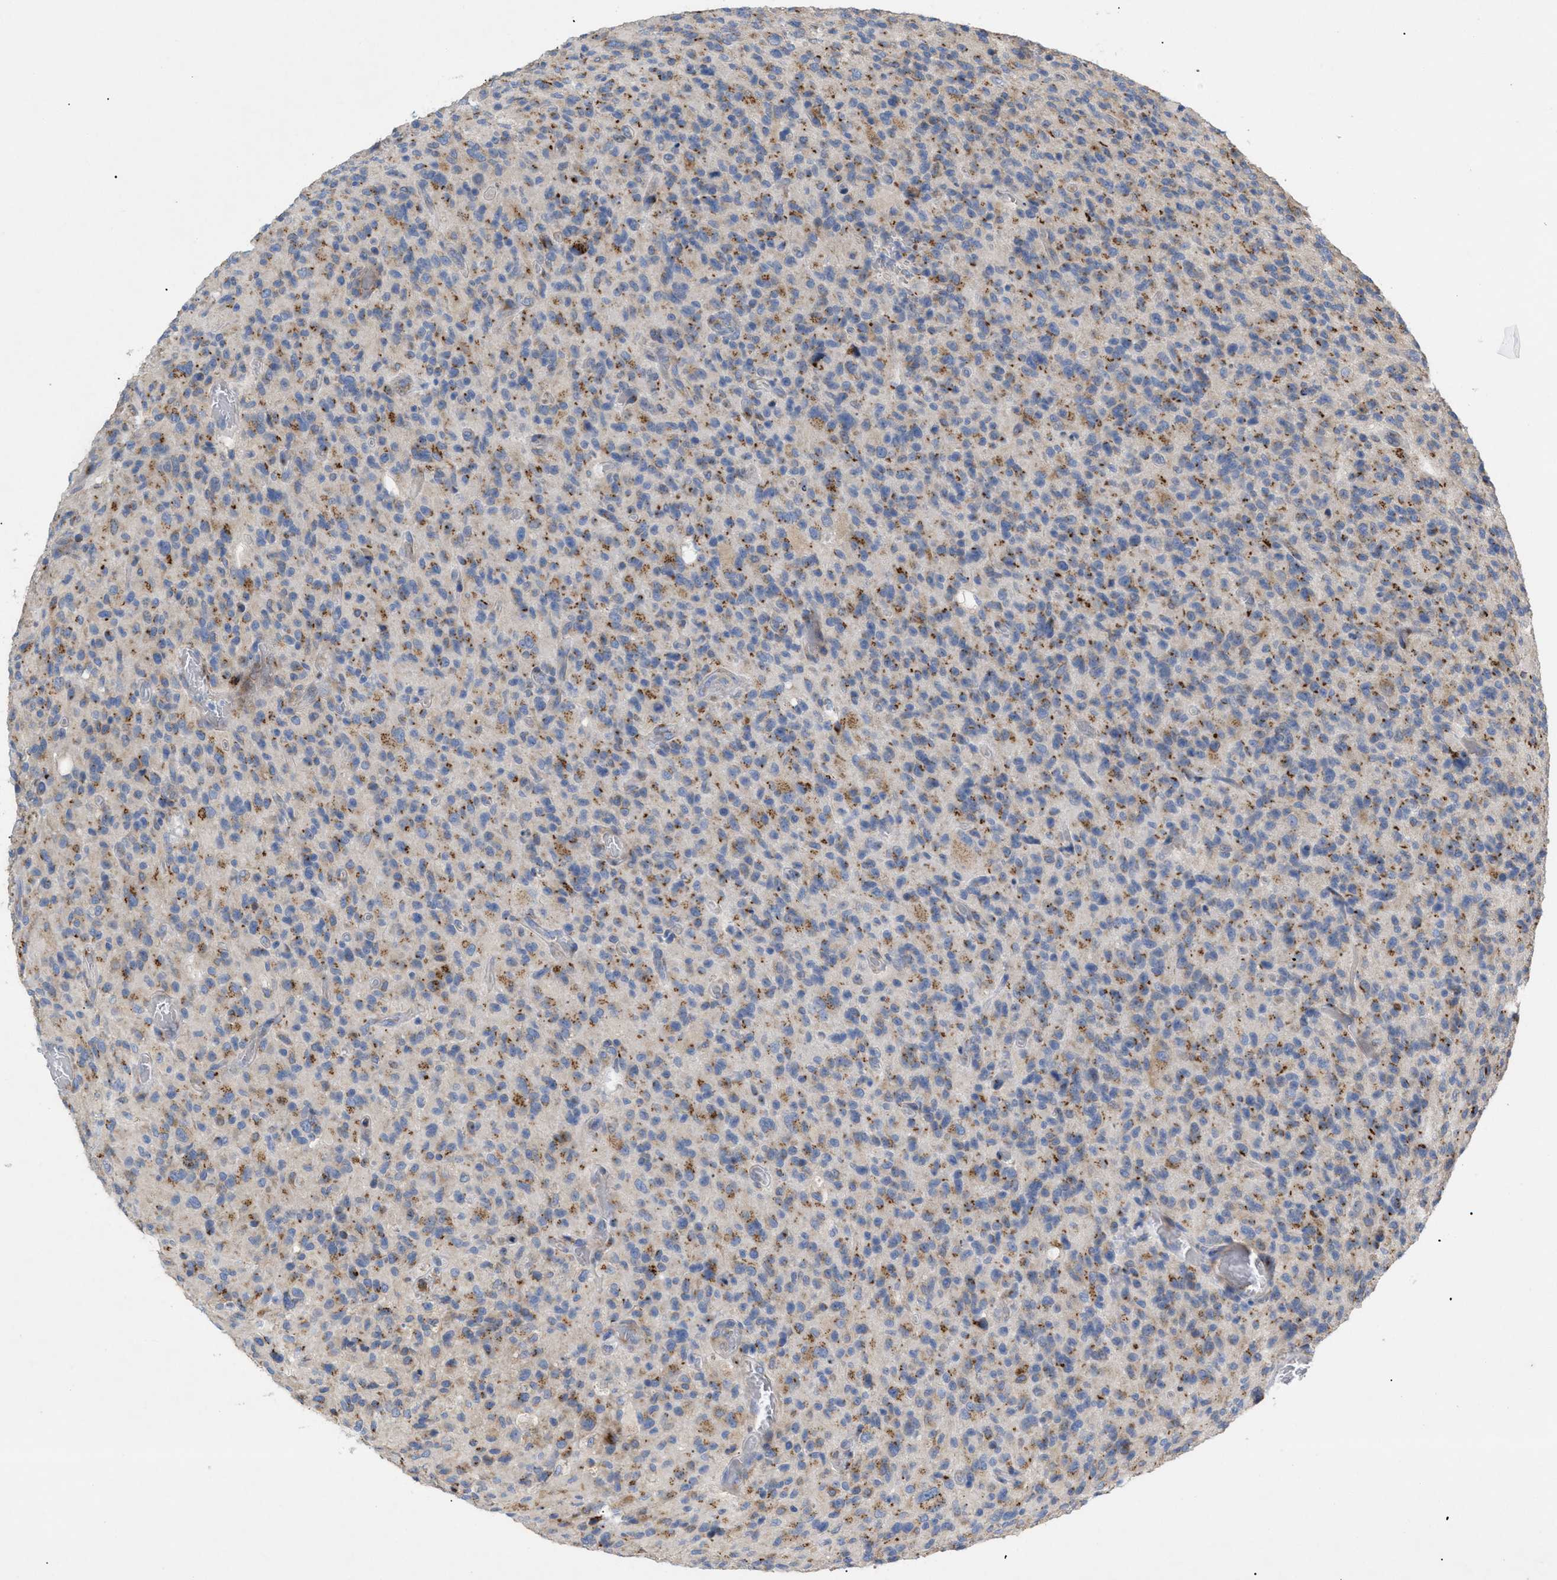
{"staining": {"intensity": "moderate", "quantity": ">75%", "location": "cytoplasmic/membranous"}, "tissue": "glioma", "cell_type": "Tumor cells", "image_type": "cancer", "snomed": [{"axis": "morphology", "description": "Glioma, malignant, High grade"}, {"axis": "topography", "description": "Brain"}], "caption": "The photomicrograph displays a brown stain indicating the presence of a protein in the cytoplasmic/membranous of tumor cells in malignant high-grade glioma.", "gene": "SLC50A1", "patient": {"sex": "male", "age": 71}}